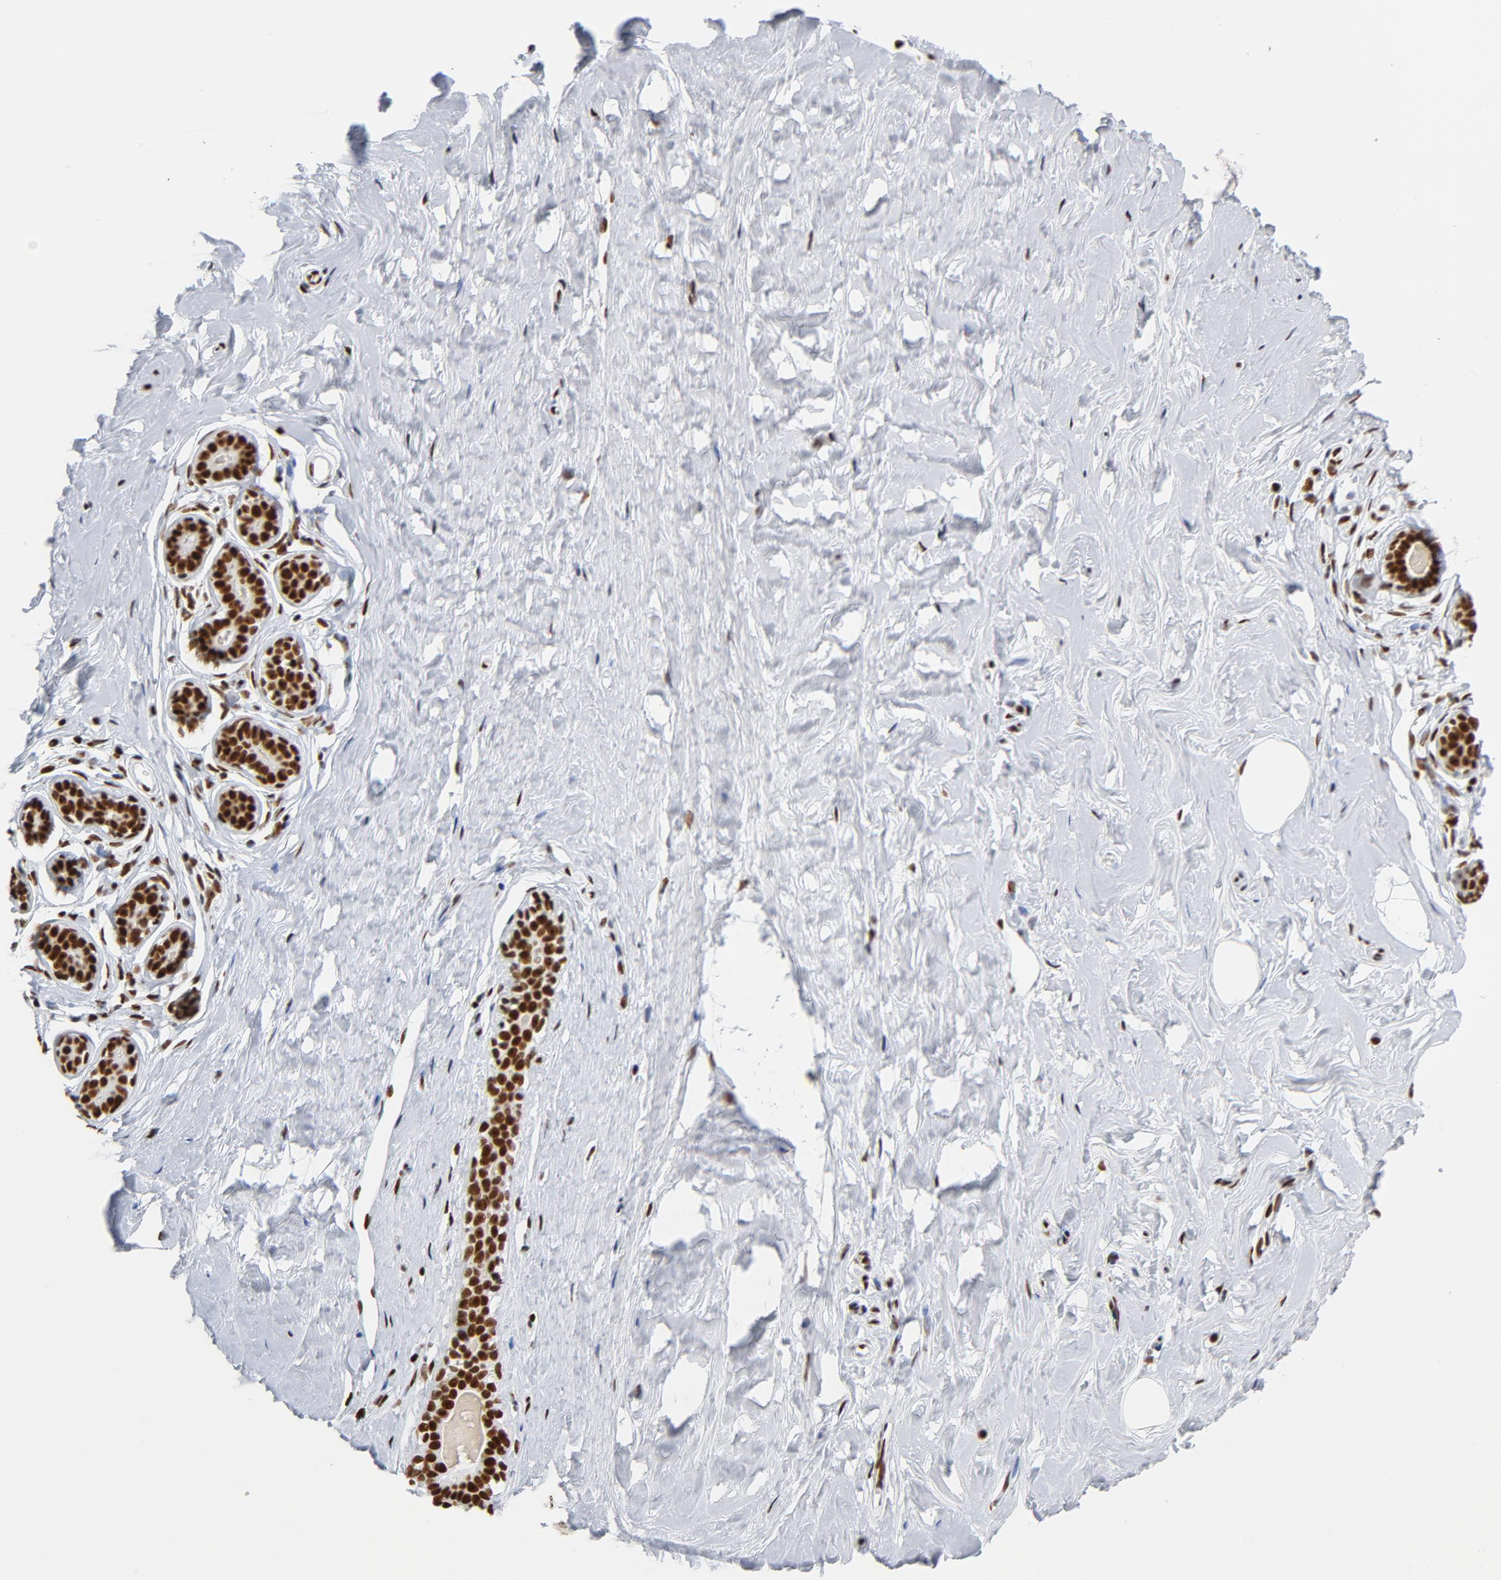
{"staining": {"intensity": "negative", "quantity": "none", "location": "none"}, "tissue": "breast", "cell_type": "Adipocytes", "image_type": "normal", "snomed": [{"axis": "morphology", "description": "Normal tissue, NOS"}, {"axis": "topography", "description": "Breast"}], "caption": "Adipocytes are negative for brown protein staining in unremarkable breast. The staining was performed using DAB to visualize the protein expression in brown, while the nuclei were stained in blue with hematoxylin (Magnification: 20x).", "gene": "XRCC5", "patient": {"sex": "female", "age": 23}}